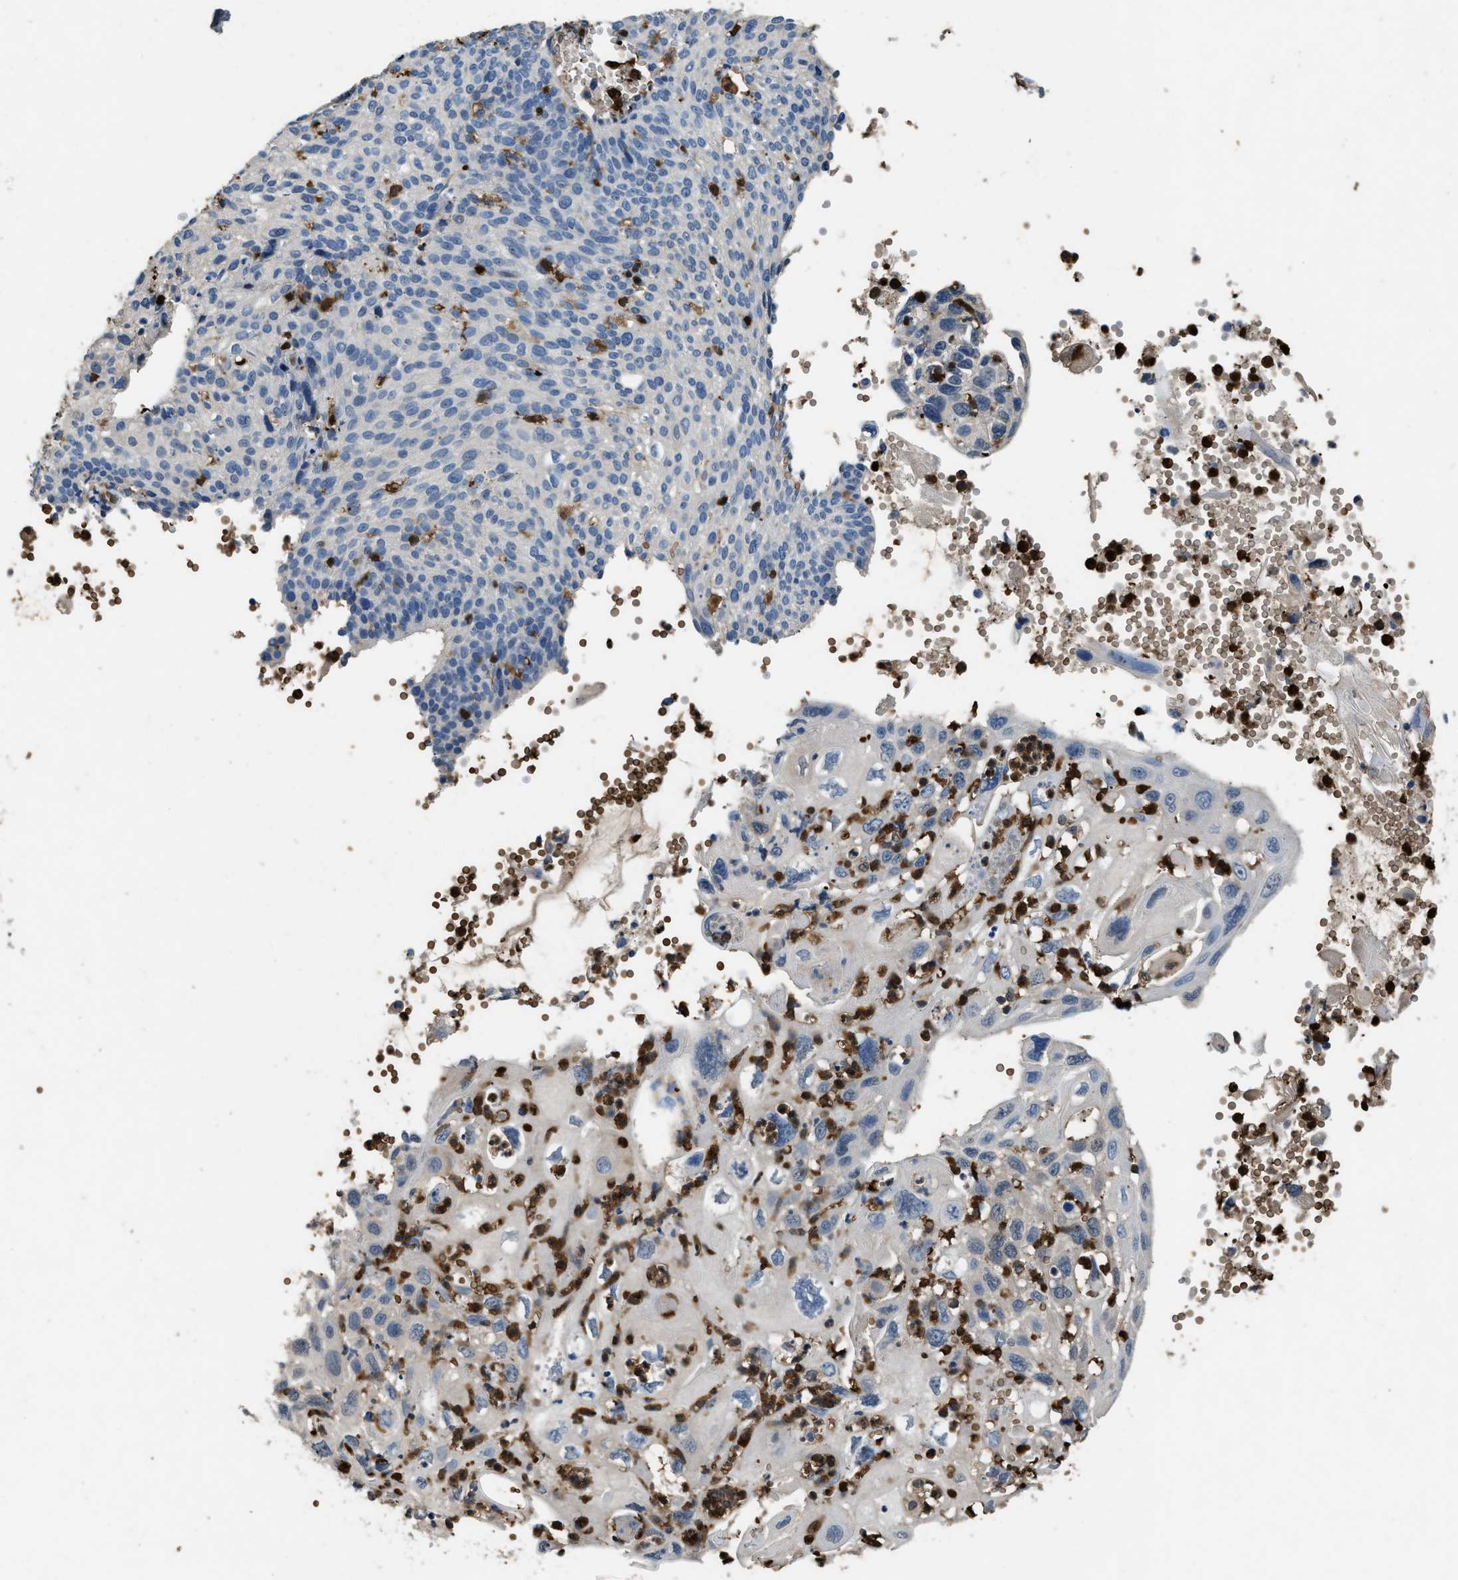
{"staining": {"intensity": "negative", "quantity": "none", "location": "none"}, "tissue": "cervical cancer", "cell_type": "Tumor cells", "image_type": "cancer", "snomed": [{"axis": "morphology", "description": "Squamous cell carcinoma, NOS"}, {"axis": "topography", "description": "Cervix"}], "caption": "Immunohistochemistry (IHC) photomicrograph of neoplastic tissue: squamous cell carcinoma (cervical) stained with DAB reveals no significant protein expression in tumor cells. (Brightfield microscopy of DAB (3,3'-diaminobenzidine) immunohistochemistry at high magnification).", "gene": "ARHGDIB", "patient": {"sex": "female", "age": 70}}